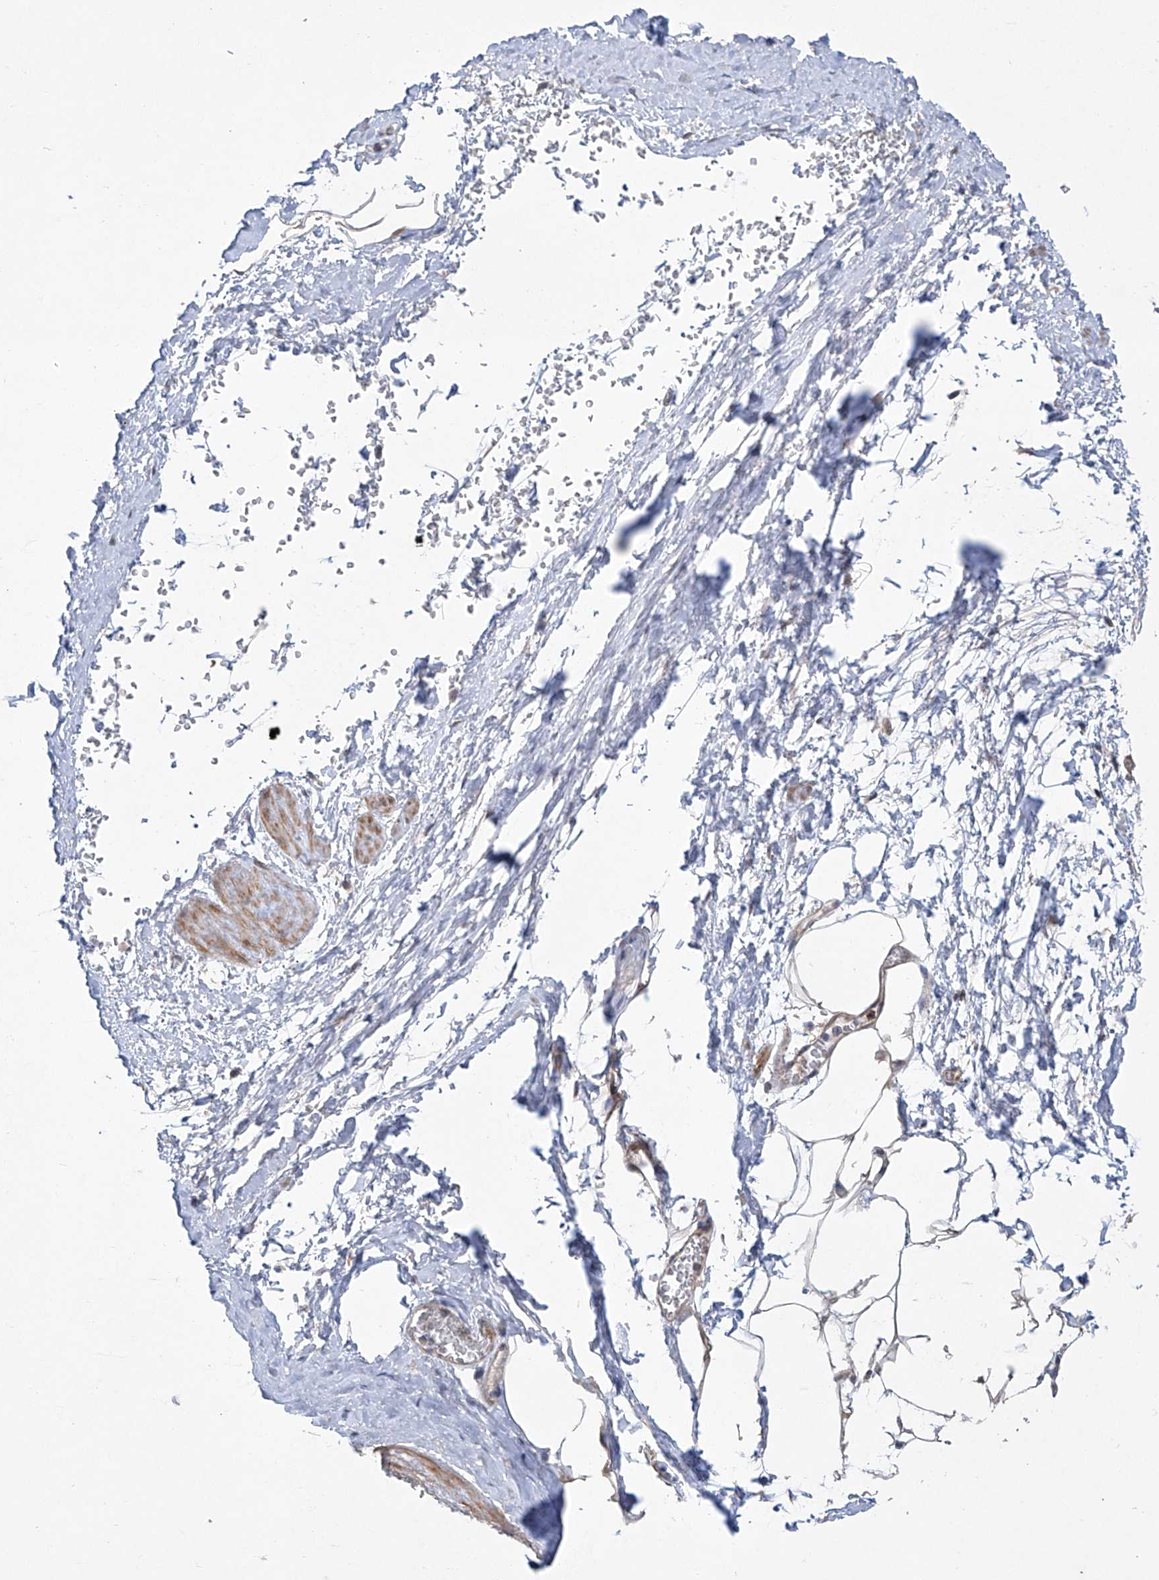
{"staining": {"intensity": "weak", "quantity": "<25%", "location": "cytoplasmic/membranous"}, "tissue": "adipose tissue", "cell_type": "Adipocytes", "image_type": "normal", "snomed": [{"axis": "morphology", "description": "Normal tissue, NOS"}, {"axis": "morphology", "description": "Adenocarcinoma, Low grade"}, {"axis": "topography", "description": "Prostate"}, {"axis": "topography", "description": "Peripheral nerve tissue"}], "caption": "High magnification brightfield microscopy of benign adipose tissue stained with DAB (brown) and counterstained with hematoxylin (blue): adipocytes show no significant staining. (DAB (3,3'-diaminobenzidine) immunohistochemistry (IHC) with hematoxylin counter stain).", "gene": "KLC4", "patient": {"sex": "male", "age": 63}}